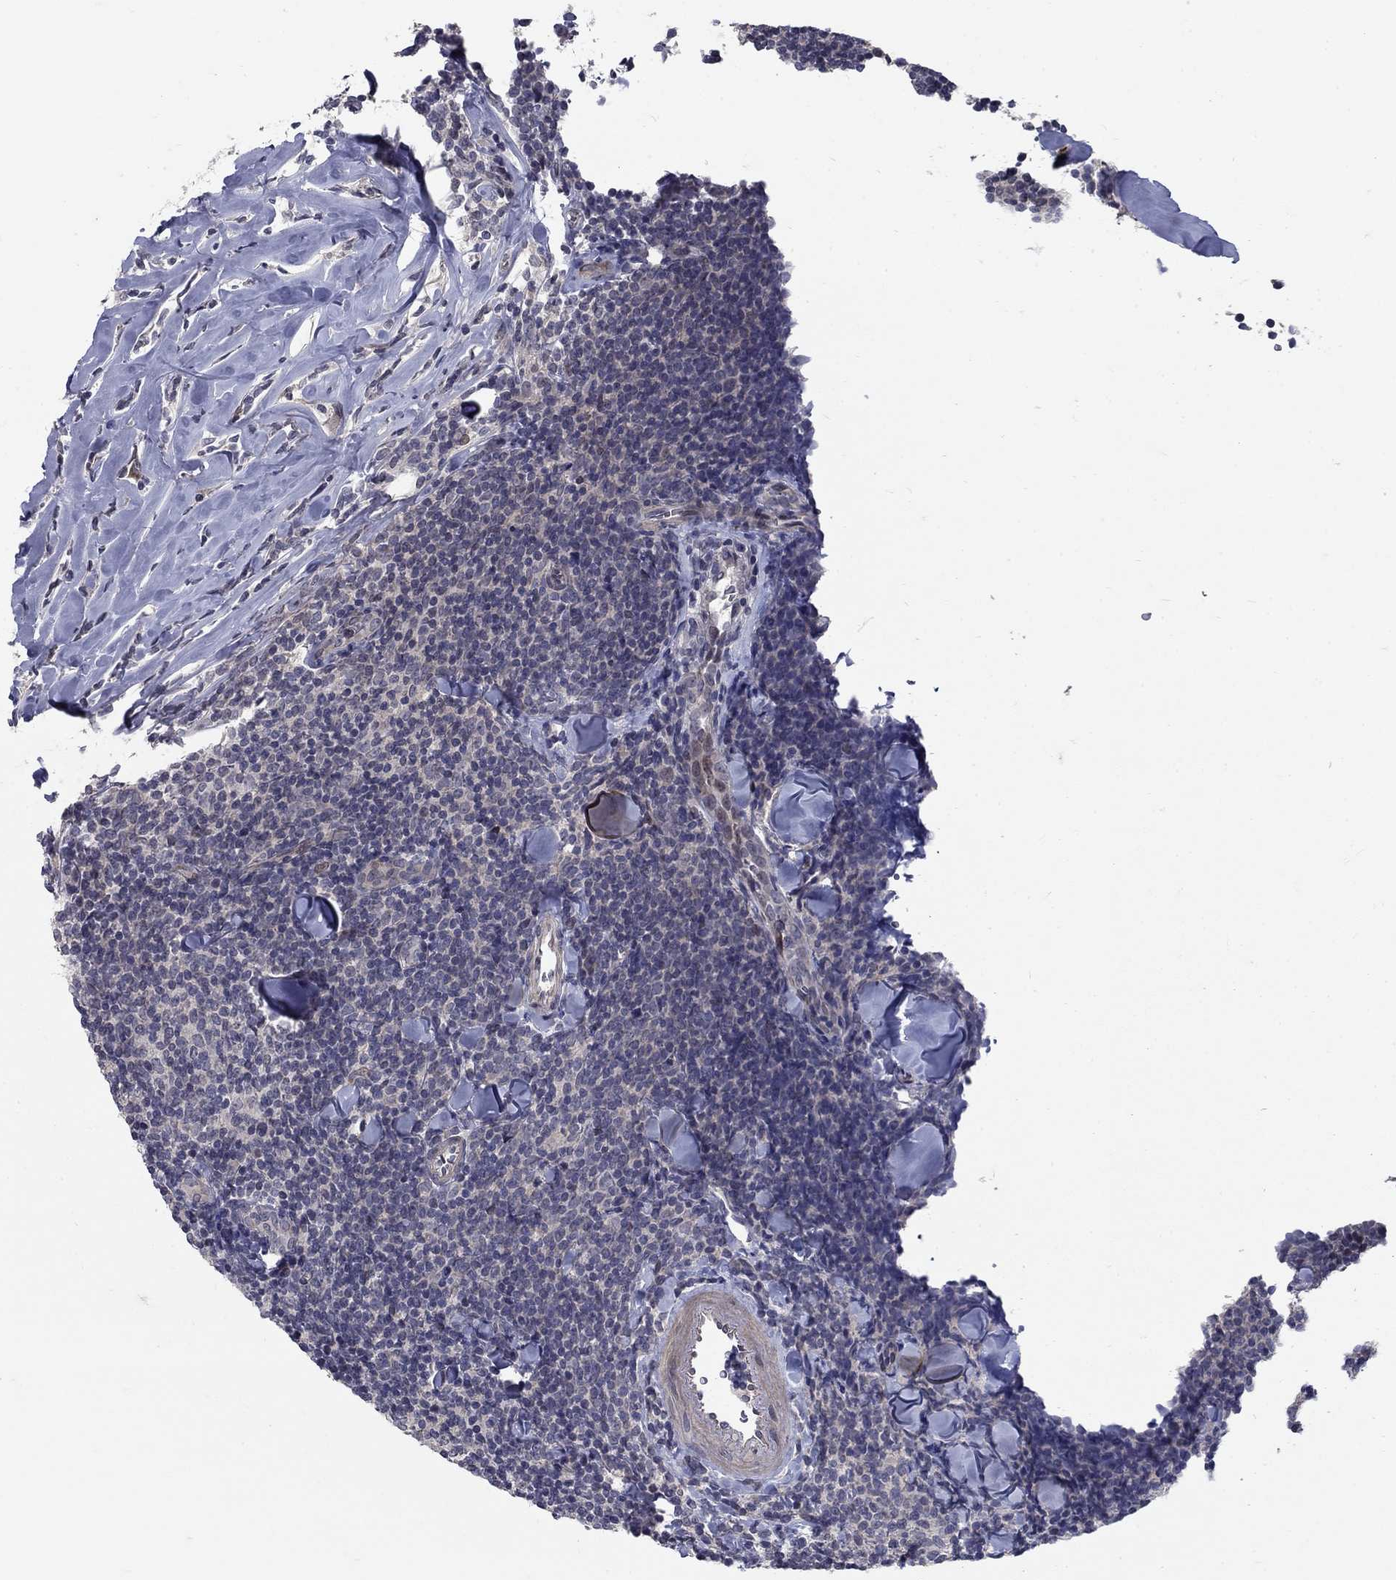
{"staining": {"intensity": "negative", "quantity": "none", "location": "none"}, "tissue": "lymphoma", "cell_type": "Tumor cells", "image_type": "cancer", "snomed": [{"axis": "morphology", "description": "Malignant lymphoma, non-Hodgkin's type, Low grade"}, {"axis": "topography", "description": "Lymph node"}], "caption": "Low-grade malignant lymphoma, non-Hodgkin's type was stained to show a protein in brown. There is no significant expression in tumor cells. Brightfield microscopy of IHC stained with DAB (brown) and hematoxylin (blue), captured at high magnification.", "gene": "FAM3B", "patient": {"sex": "female", "age": 56}}